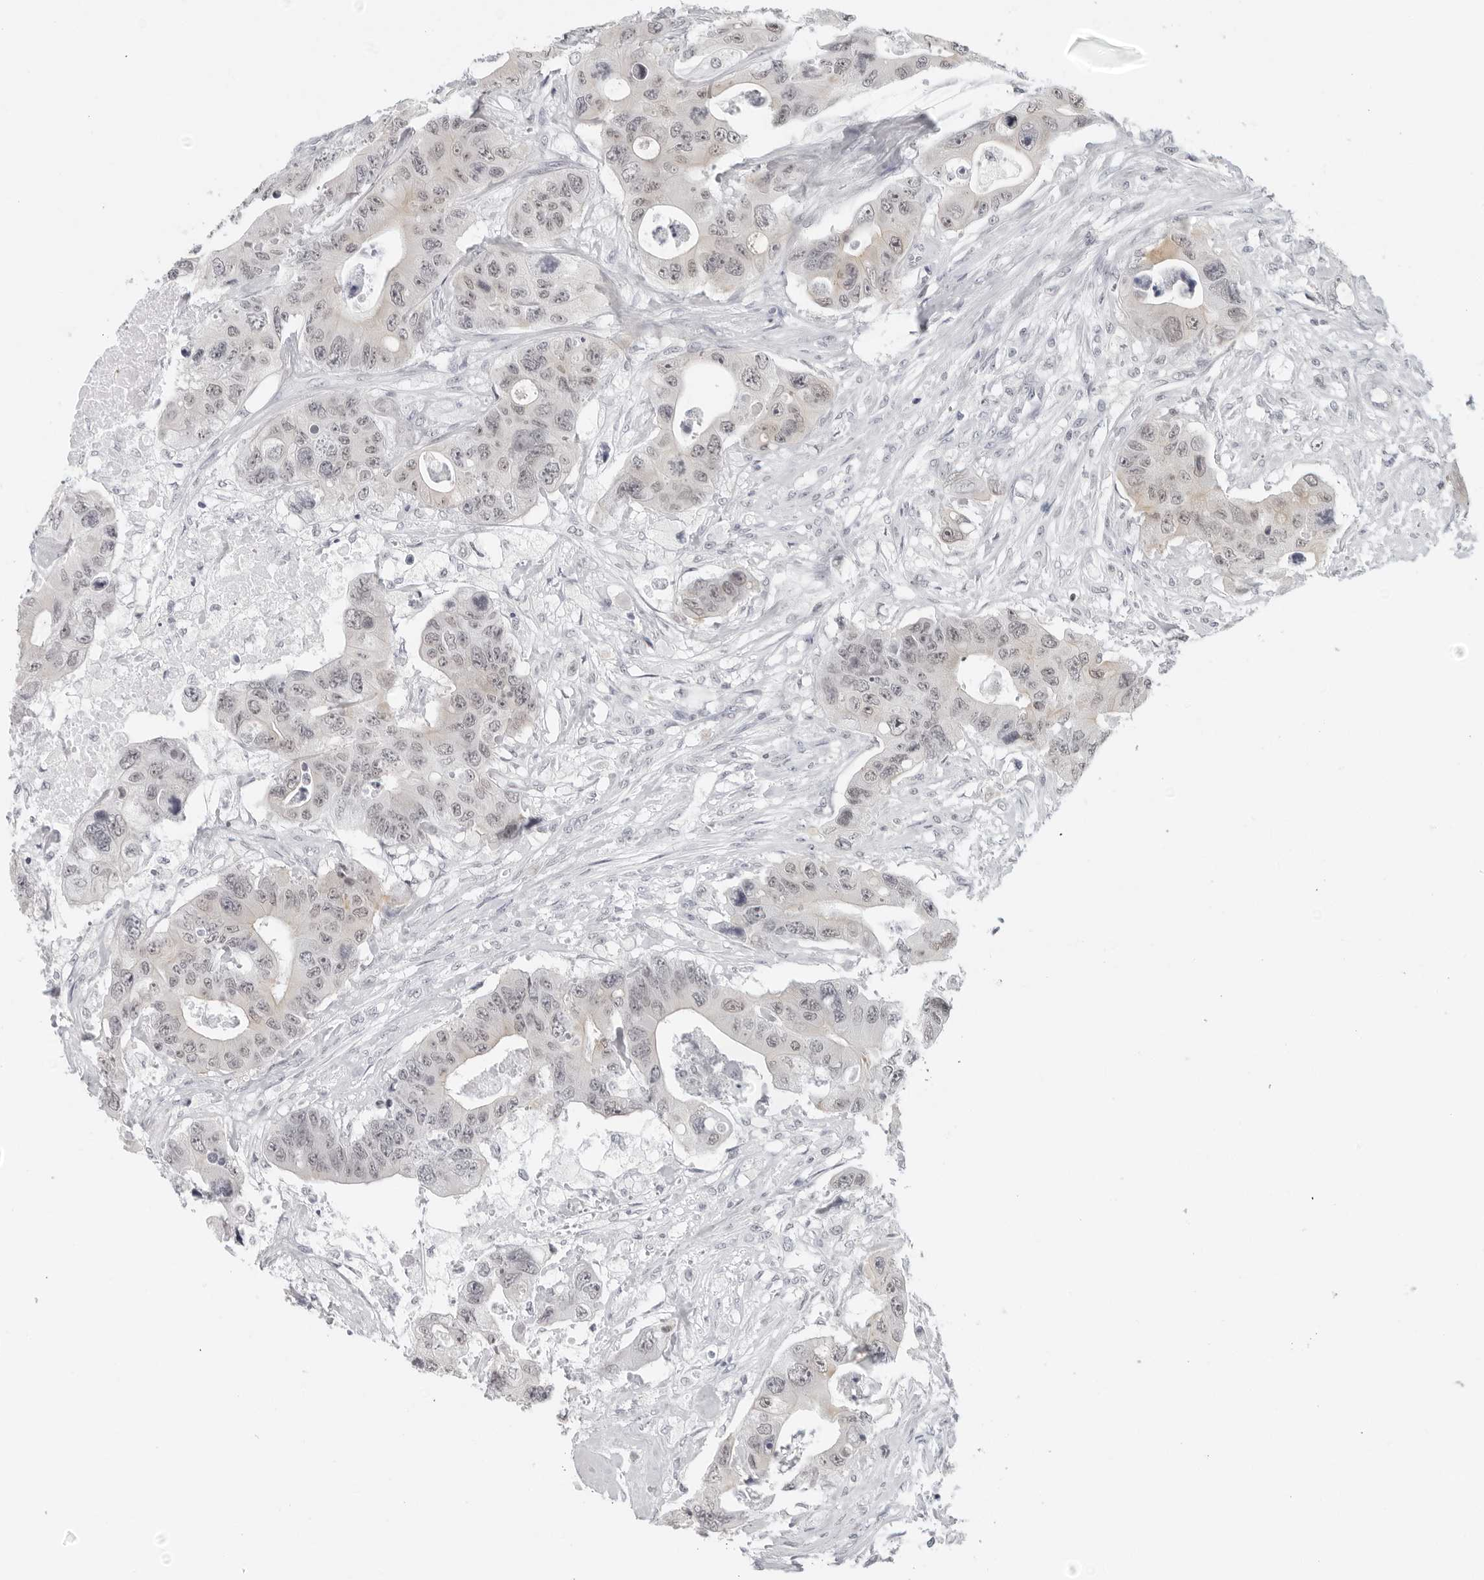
{"staining": {"intensity": "weak", "quantity": ">75%", "location": "nuclear"}, "tissue": "colorectal cancer", "cell_type": "Tumor cells", "image_type": "cancer", "snomed": [{"axis": "morphology", "description": "Adenocarcinoma, NOS"}, {"axis": "topography", "description": "Colon"}], "caption": "Colorectal adenocarcinoma stained for a protein reveals weak nuclear positivity in tumor cells.", "gene": "FLG2", "patient": {"sex": "female", "age": 46}}